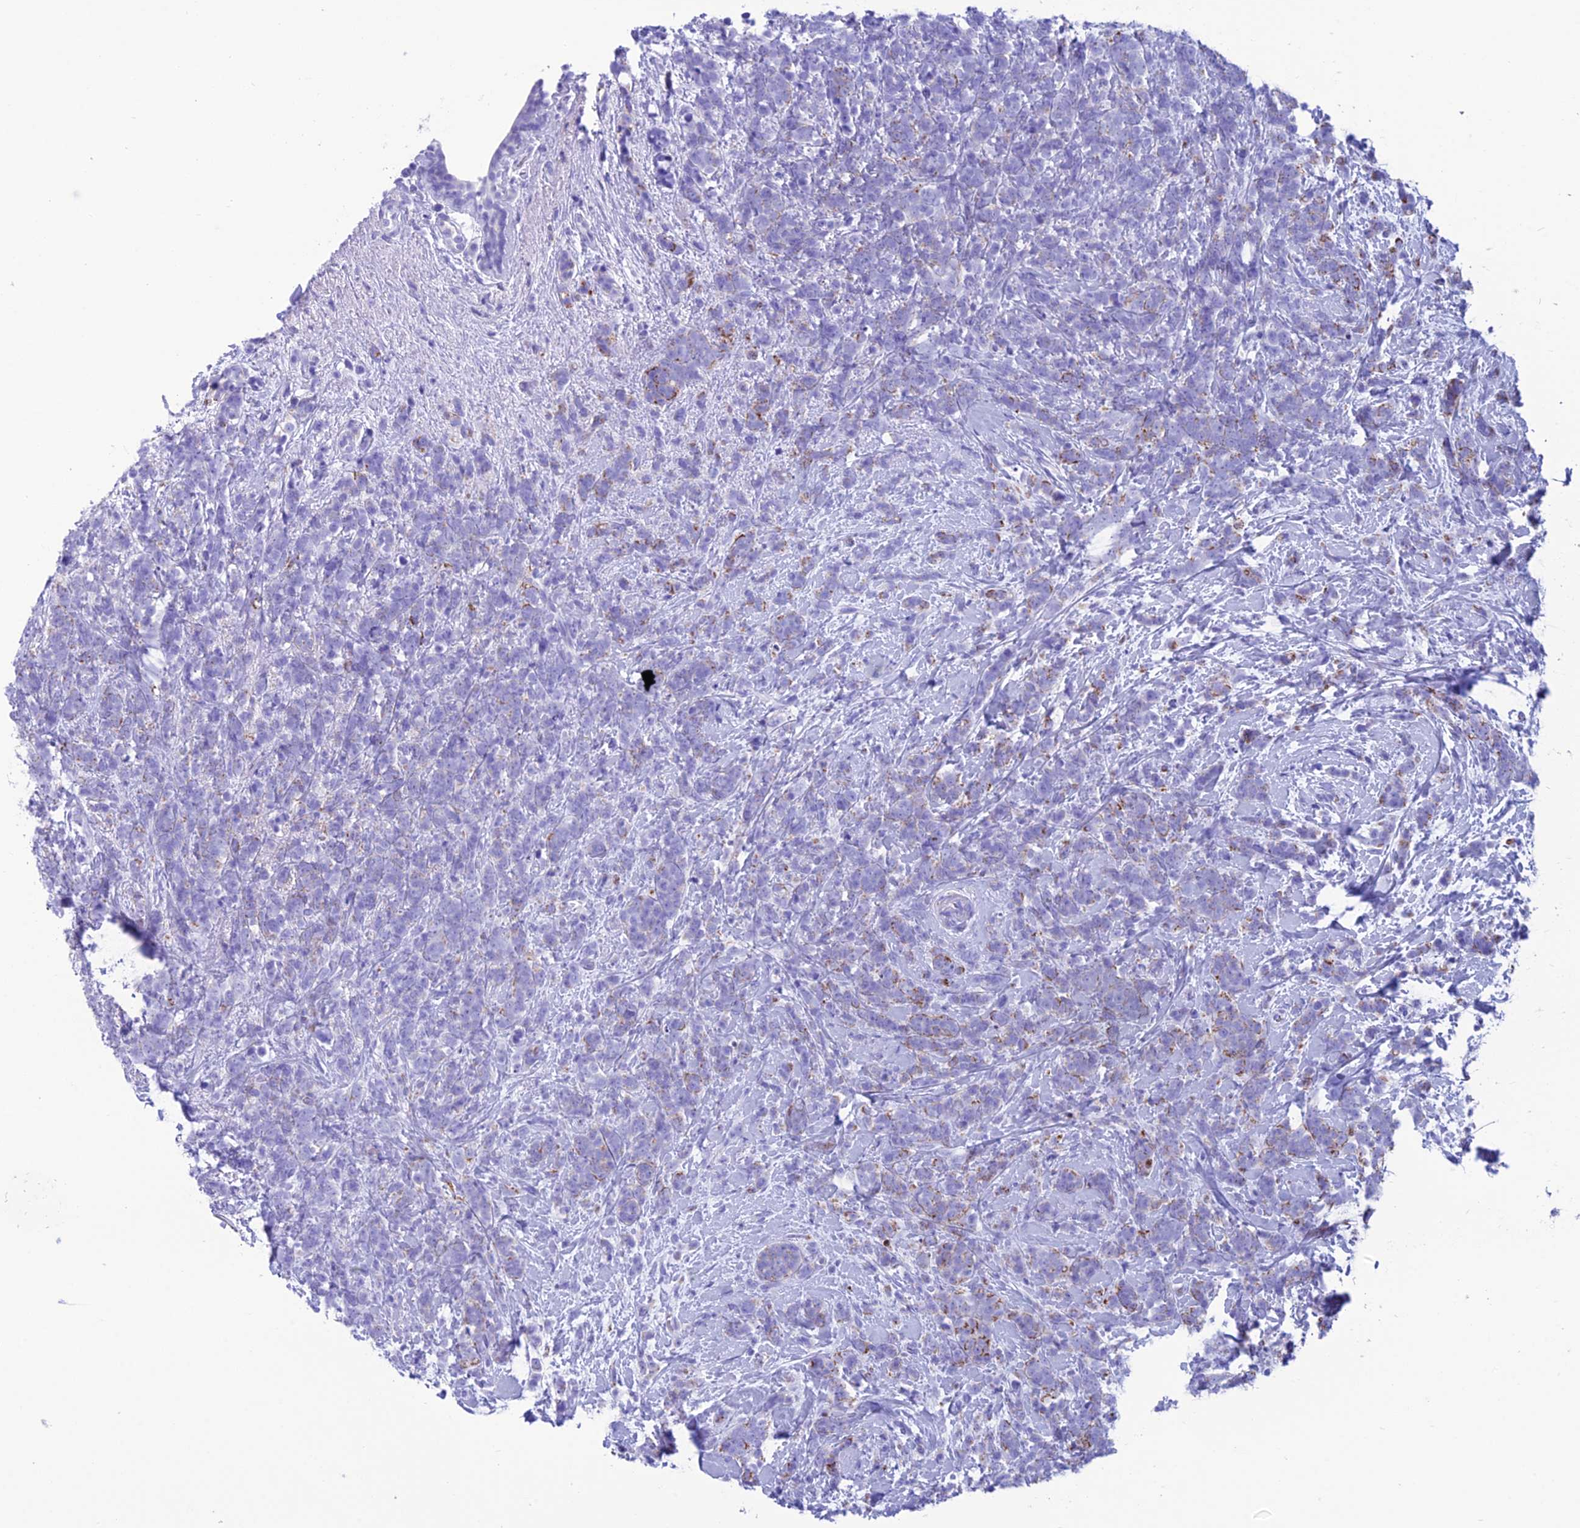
{"staining": {"intensity": "weak", "quantity": "<25%", "location": "cytoplasmic/membranous"}, "tissue": "breast cancer", "cell_type": "Tumor cells", "image_type": "cancer", "snomed": [{"axis": "morphology", "description": "Lobular carcinoma"}, {"axis": "topography", "description": "Breast"}], "caption": "The immunohistochemistry histopathology image has no significant expression in tumor cells of lobular carcinoma (breast) tissue.", "gene": "TRAM1L1", "patient": {"sex": "female", "age": 58}}